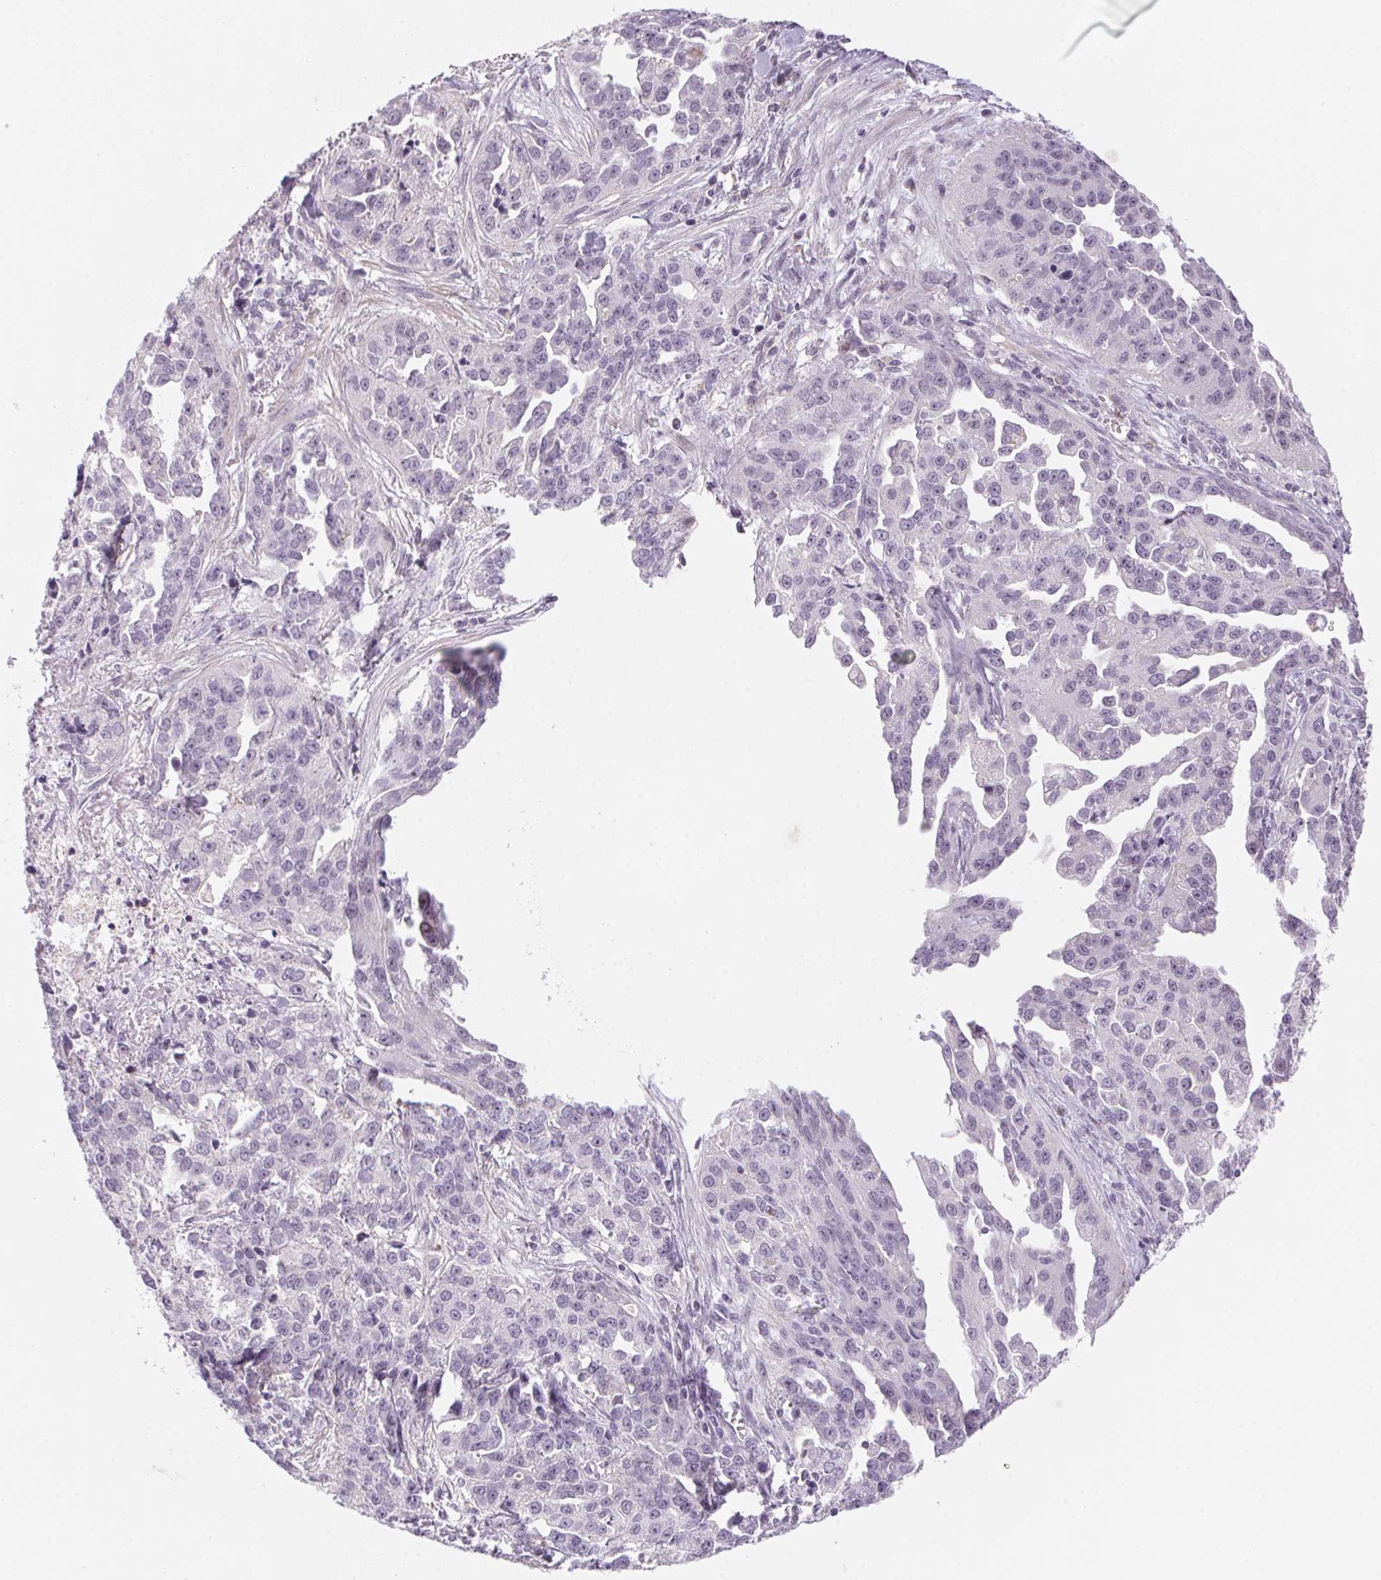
{"staining": {"intensity": "negative", "quantity": "none", "location": "none"}, "tissue": "ovarian cancer", "cell_type": "Tumor cells", "image_type": "cancer", "snomed": [{"axis": "morphology", "description": "Cystadenocarcinoma, serous, NOS"}, {"axis": "topography", "description": "Ovary"}], "caption": "Image shows no significant protein staining in tumor cells of ovarian cancer.", "gene": "PRPH", "patient": {"sex": "female", "age": 75}}